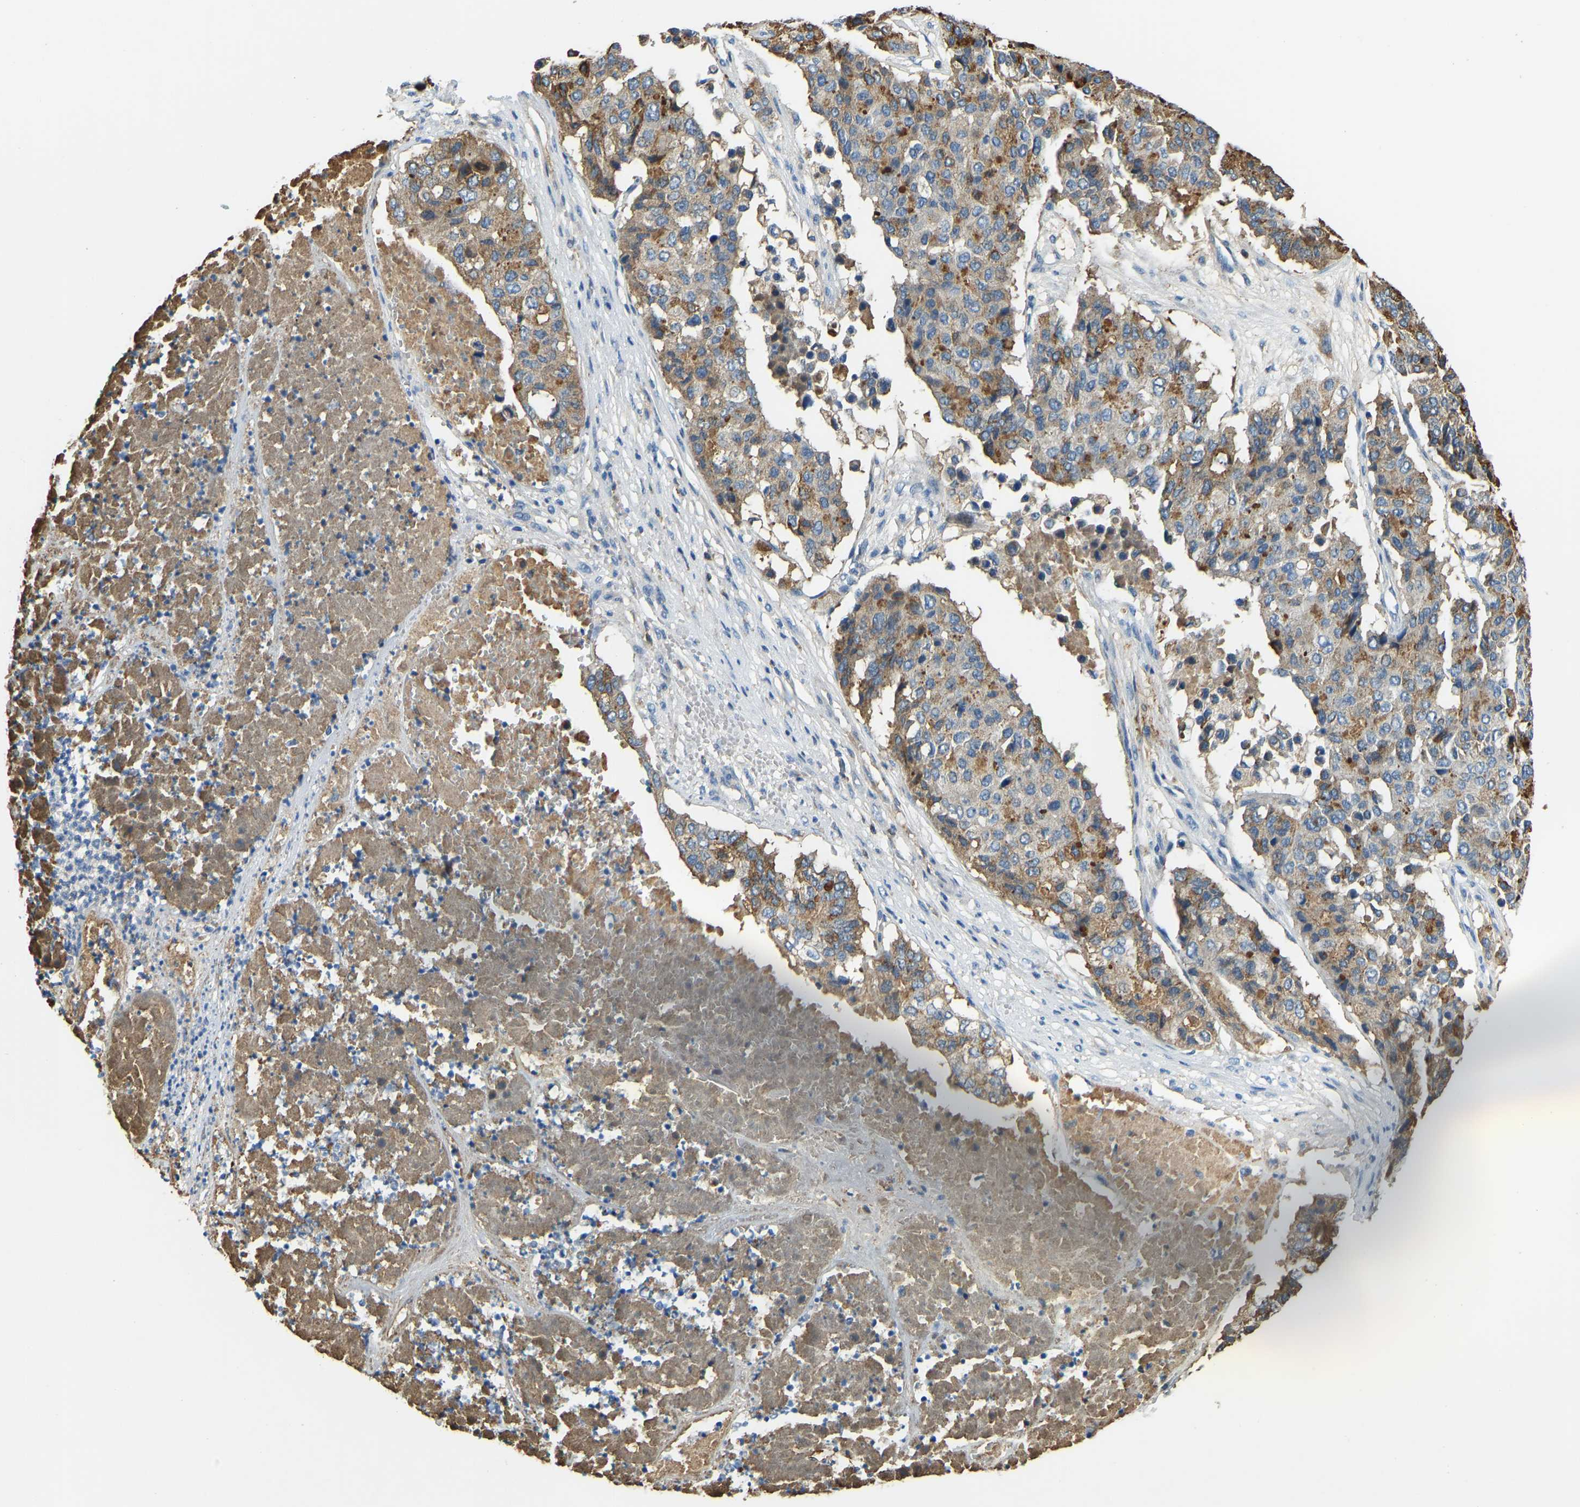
{"staining": {"intensity": "moderate", "quantity": "25%-75%", "location": "cytoplasmic/membranous"}, "tissue": "pancreatic cancer", "cell_type": "Tumor cells", "image_type": "cancer", "snomed": [{"axis": "morphology", "description": "Adenocarcinoma, NOS"}, {"axis": "topography", "description": "Pancreas"}], "caption": "Tumor cells show moderate cytoplasmic/membranous positivity in approximately 25%-75% of cells in adenocarcinoma (pancreatic).", "gene": "THBS4", "patient": {"sex": "male", "age": 50}}